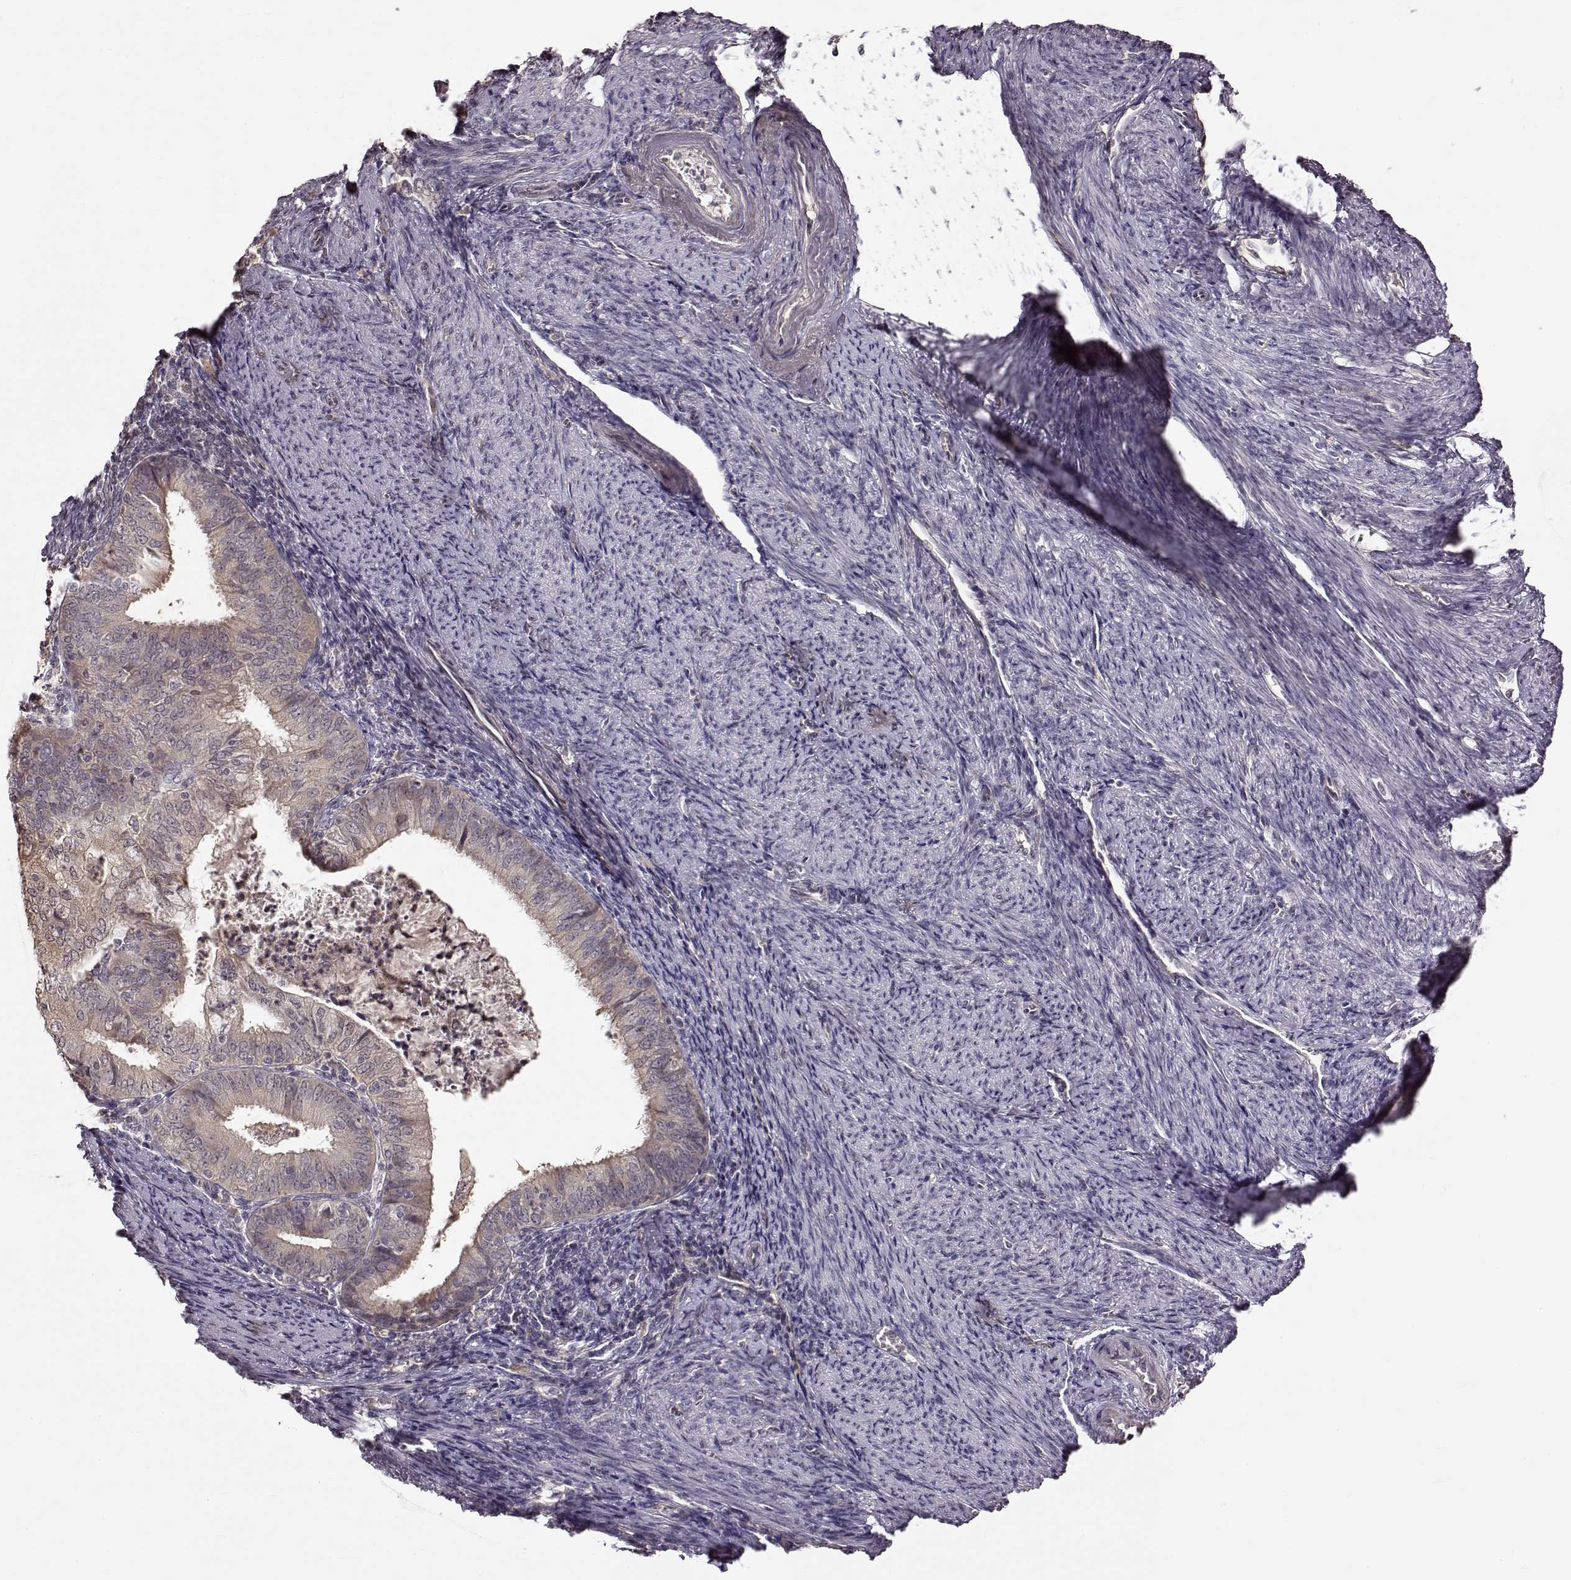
{"staining": {"intensity": "weak", "quantity": ">75%", "location": "cytoplasmic/membranous"}, "tissue": "endometrial cancer", "cell_type": "Tumor cells", "image_type": "cancer", "snomed": [{"axis": "morphology", "description": "Adenocarcinoma, NOS"}, {"axis": "topography", "description": "Endometrium"}], "caption": "Brown immunohistochemical staining in human endometrial adenocarcinoma demonstrates weak cytoplasmic/membranous expression in about >75% of tumor cells. The staining is performed using DAB (3,3'-diaminobenzidine) brown chromogen to label protein expression. The nuclei are counter-stained blue using hematoxylin.", "gene": "CRB1", "patient": {"sex": "female", "age": 57}}